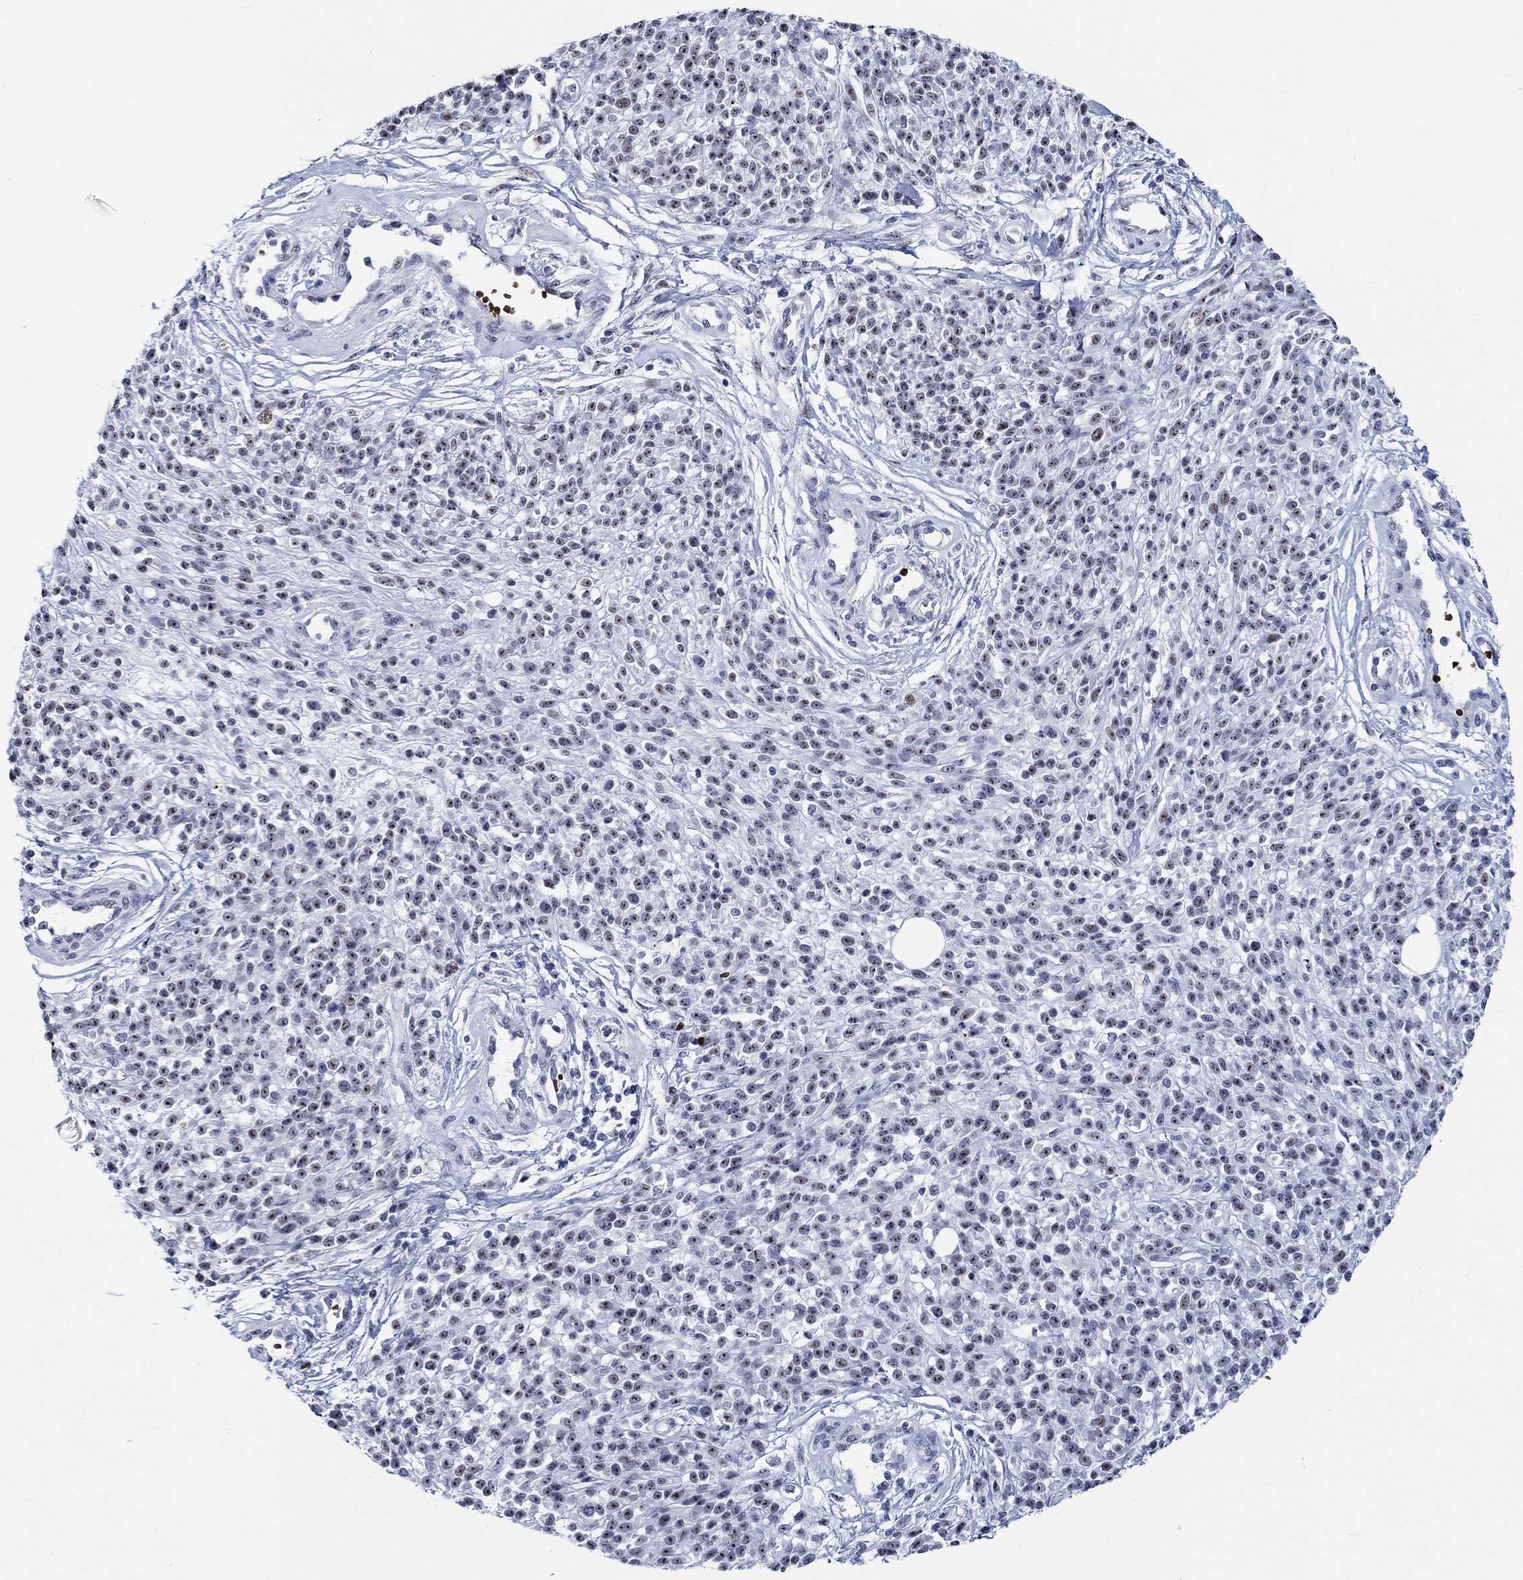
{"staining": {"intensity": "strong", "quantity": ">75%", "location": "nuclear"}, "tissue": "melanoma", "cell_type": "Tumor cells", "image_type": "cancer", "snomed": [{"axis": "morphology", "description": "Malignant melanoma, NOS"}, {"axis": "topography", "description": "Skin"}, {"axis": "topography", "description": "Skin of trunk"}], "caption": "Immunohistochemistry (IHC) micrograph of neoplastic tissue: human melanoma stained using immunohistochemistry (IHC) exhibits high levels of strong protein expression localized specifically in the nuclear of tumor cells, appearing as a nuclear brown color.", "gene": "ZNF446", "patient": {"sex": "male", "age": 74}}